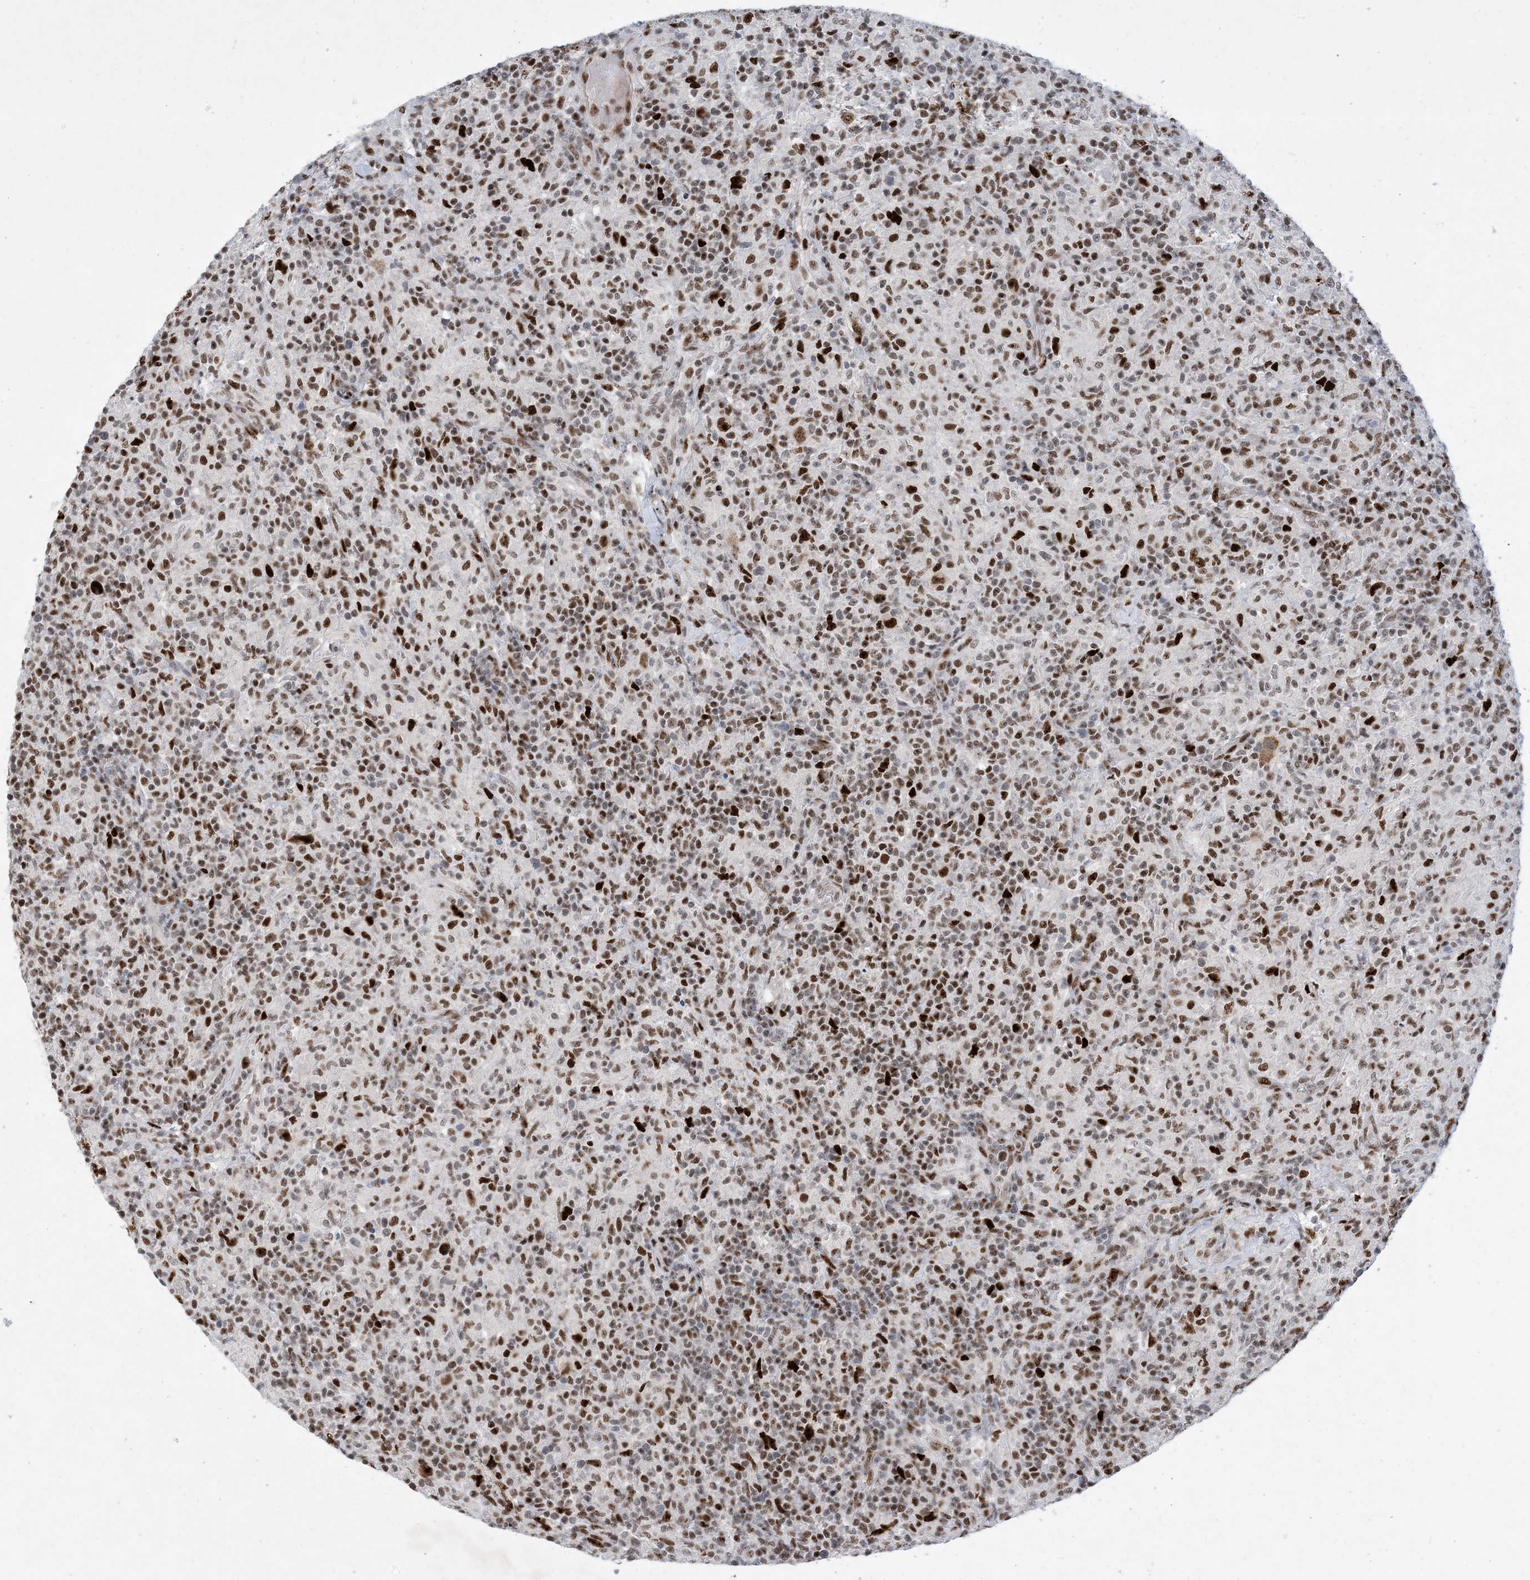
{"staining": {"intensity": "strong", "quantity": "25%-75%", "location": "nuclear"}, "tissue": "lymphoma", "cell_type": "Tumor cells", "image_type": "cancer", "snomed": [{"axis": "morphology", "description": "Hodgkin's disease, NOS"}, {"axis": "topography", "description": "Lymph node"}], "caption": "The immunohistochemical stain highlights strong nuclear staining in tumor cells of lymphoma tissue.", "gene": "TSPYL1", "patient": {"sex": "male", "age": 70}}